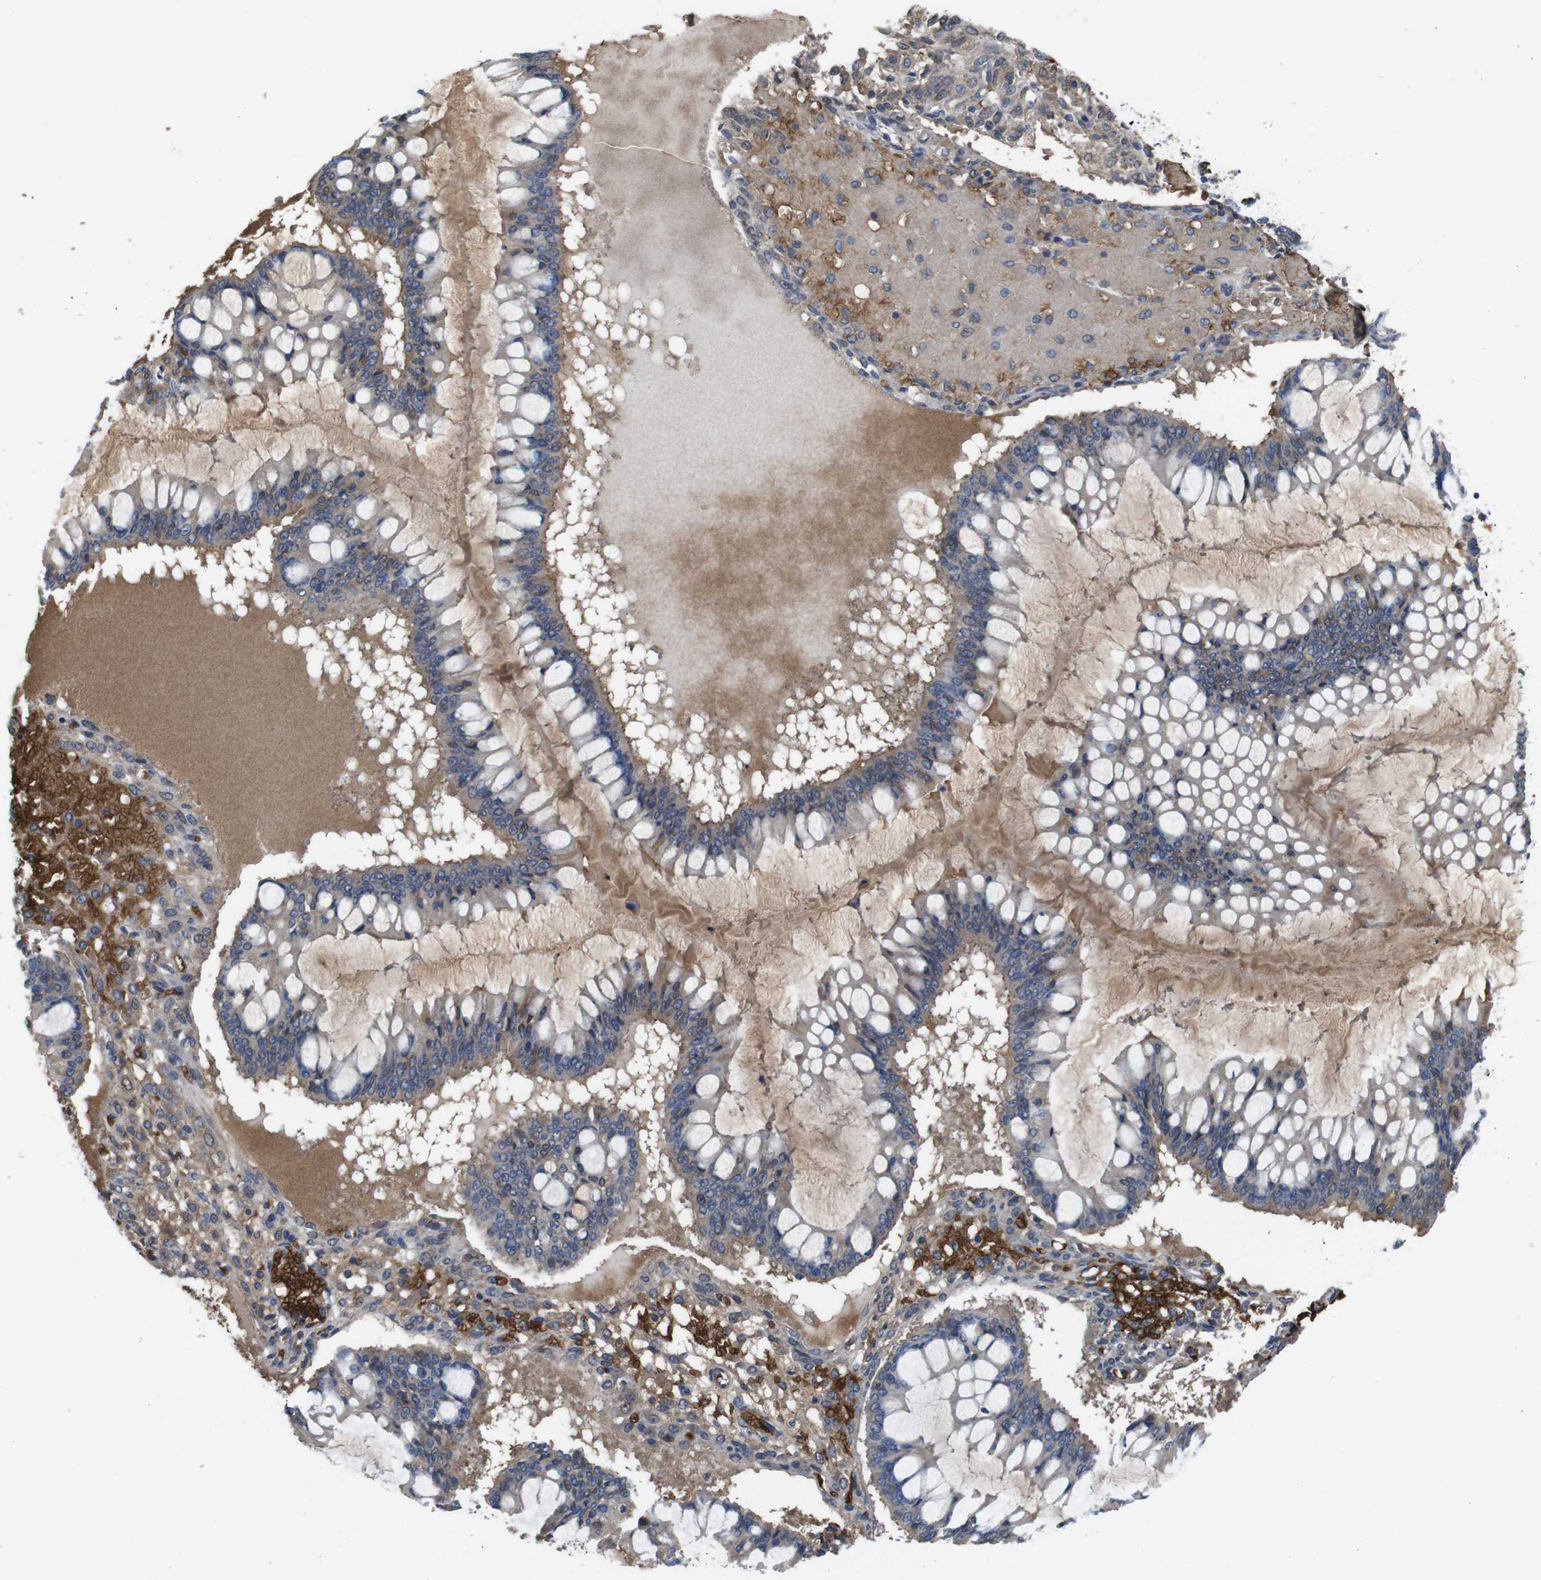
{"staining": {"intensity": "weak", "quantity": ">75%", "location": "cytoplasmic/membranous"}, "tissue": "ovarian cancer", "cell_type": "Tumor cells", "image_type": "cancer", "snomed": [{"axis": "morphology", "description": "Cystadenocarcinoma, mucinous, NOS"}, {"axis": "topography", "description": "Ovary"}], "caption": "There is low levels of weak cytoplasmic/membranous positivity in tumor cells of ovarian mucinous cystadenocarcinoma, as demonstrated by immunohistochemical staining (brown color).", "gene": "SPTB", "patient": {"sex": "female", "age": 73}}